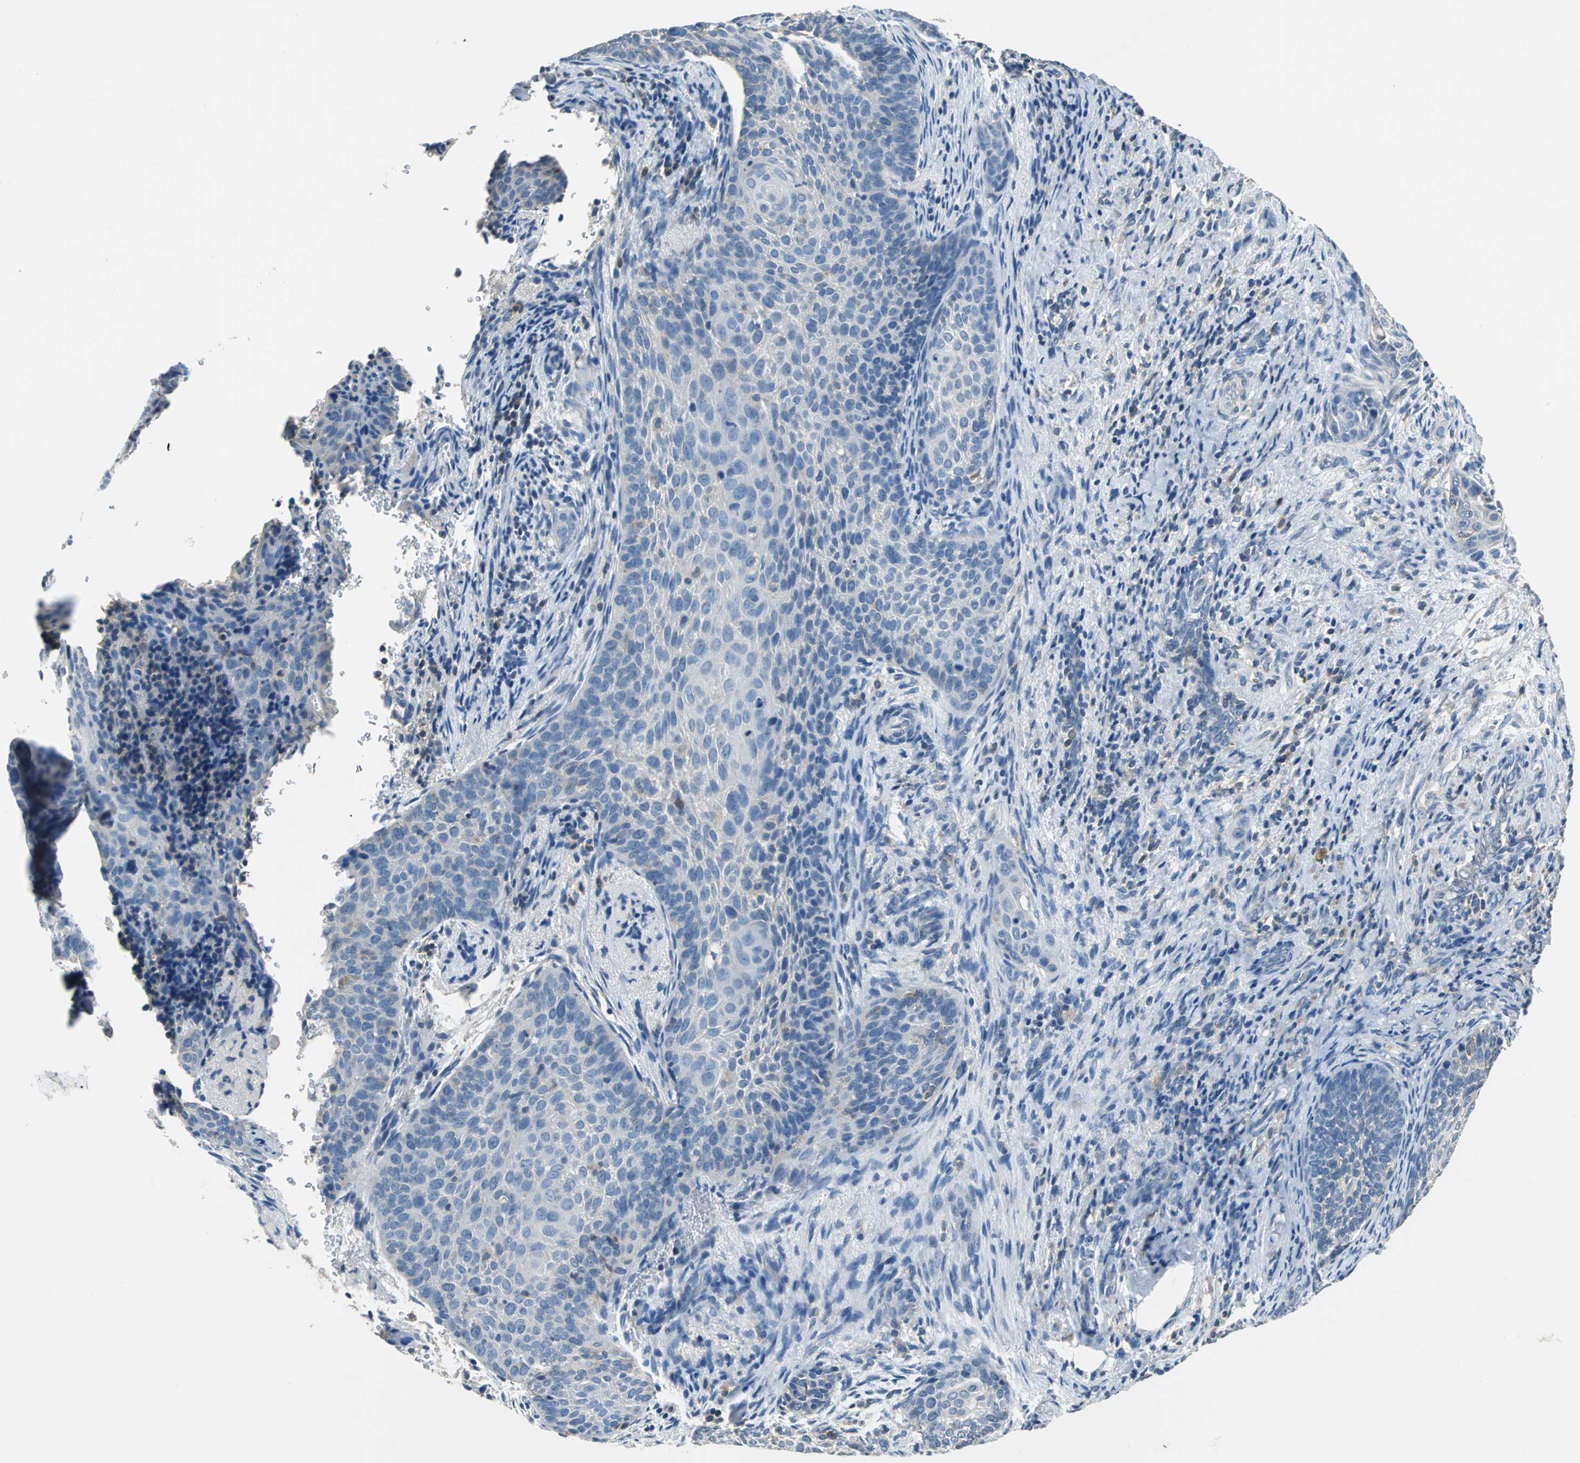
{"staining": {"intensity": "negative", "quantity": "none", "location": "none"}, "tissue": "cervical cancer", "cell_type": "Tumor cells", "image_type": "cancer", "snomed": [{"axis": "morphology", "description": "Squamous cell carcinoma, NOS"}, {"axis": "topography", "description": "Cervix"}], "caption": "Image shows no protein expression in tumor cells of cervical squamous cell carcinoma tissue.", "gene": "PRKCA", "patient": {"sex": "female", "age": 33}}